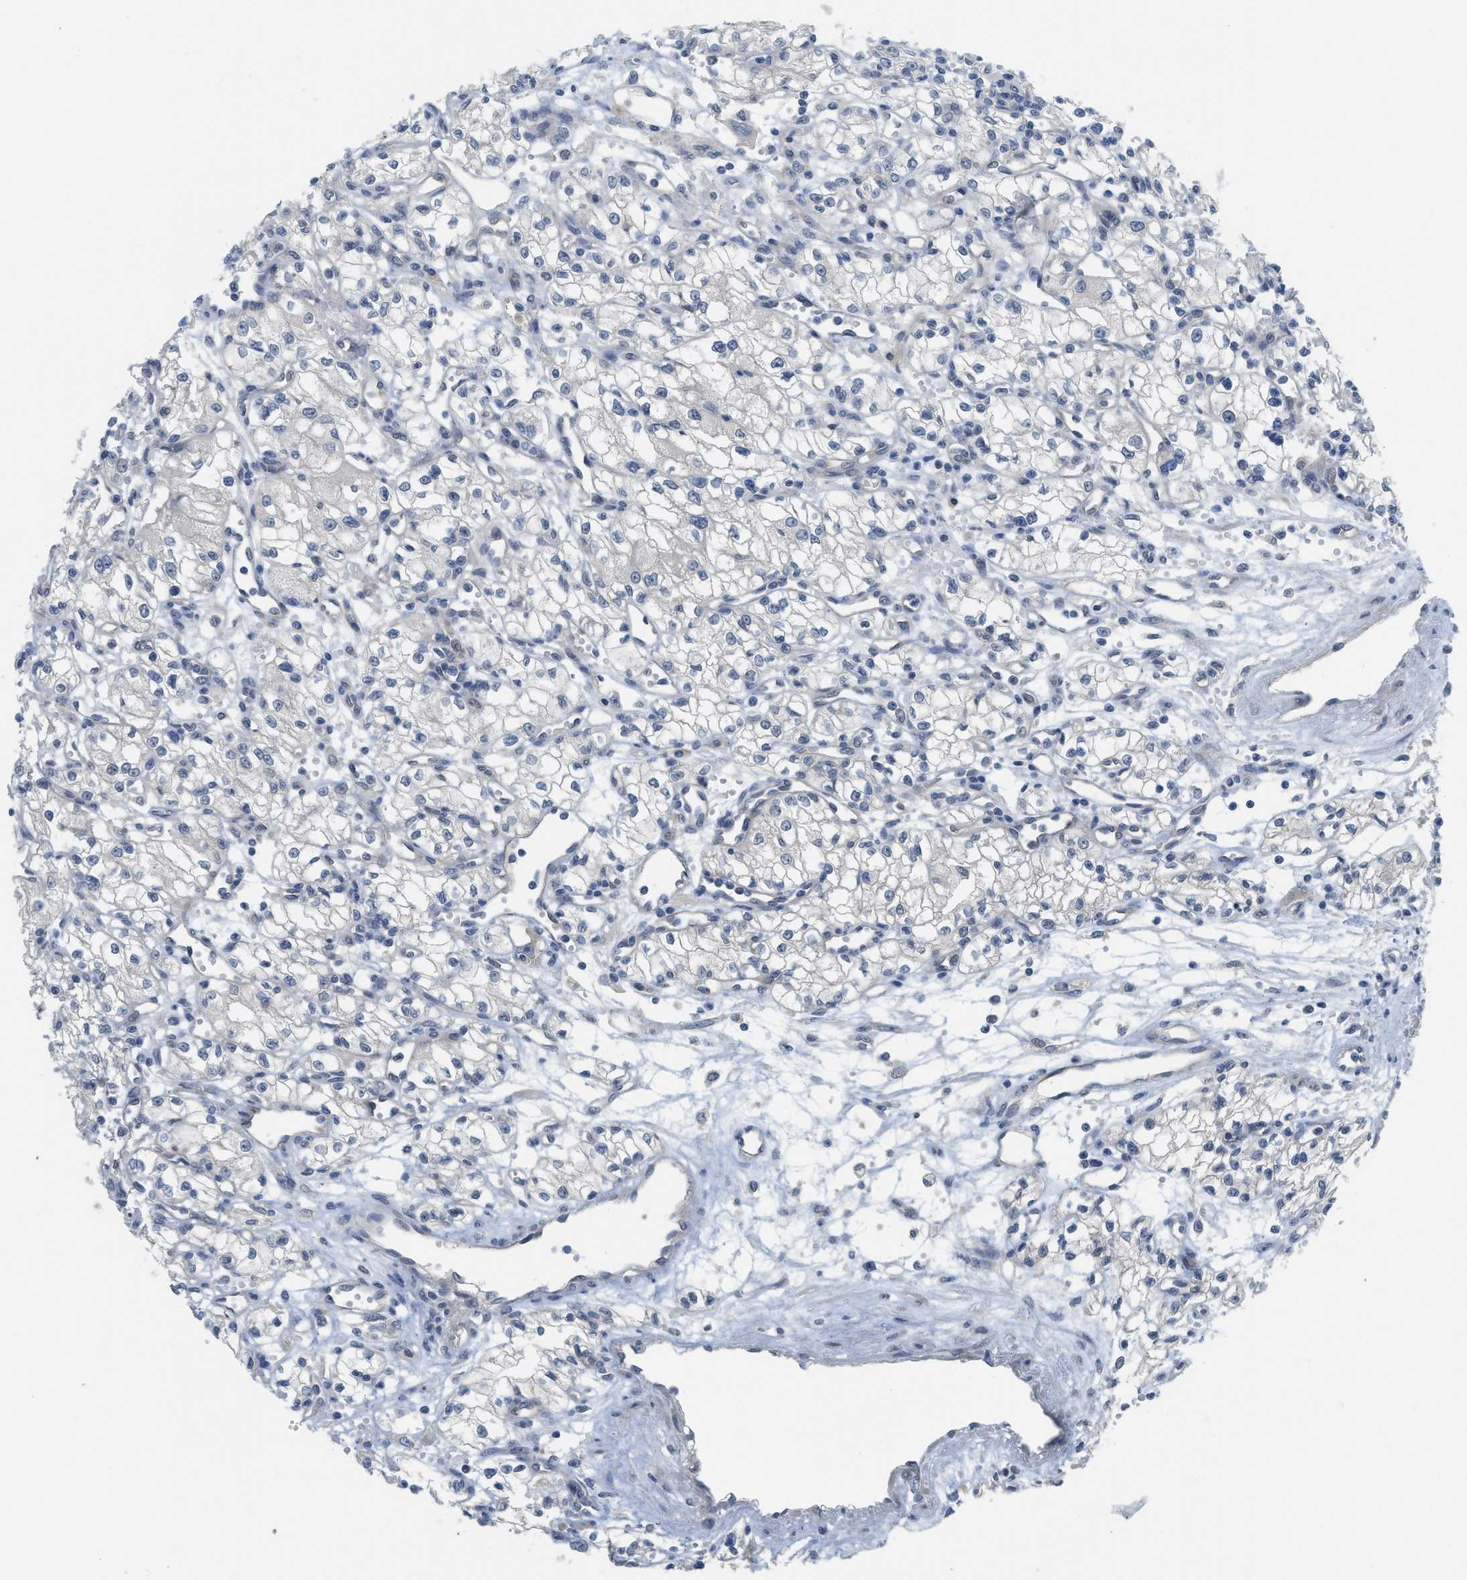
{"staining": {"intensity": "negative", "quantity": "none", "location": "none"}, "tissue": "renal cancer", "cell_type": "Tumor cells", "image_type": "cancer", "snomed": [{"axis": "morphology", "description": "Normal tissue, NOS"}, {"axis": "morphology", "description": "Adenocarcinoma, NOS"}, {"axis": "topography", "description": "Kidney"}], "caption": "A high-resolution photomicrograph shows immunohistochemistry staining of renal adenocarcinoma, which demonstrates no significant staining in tumor cells.", "gene": "TNFAIP1", "patient": {"sex": "male", "age": 59}}